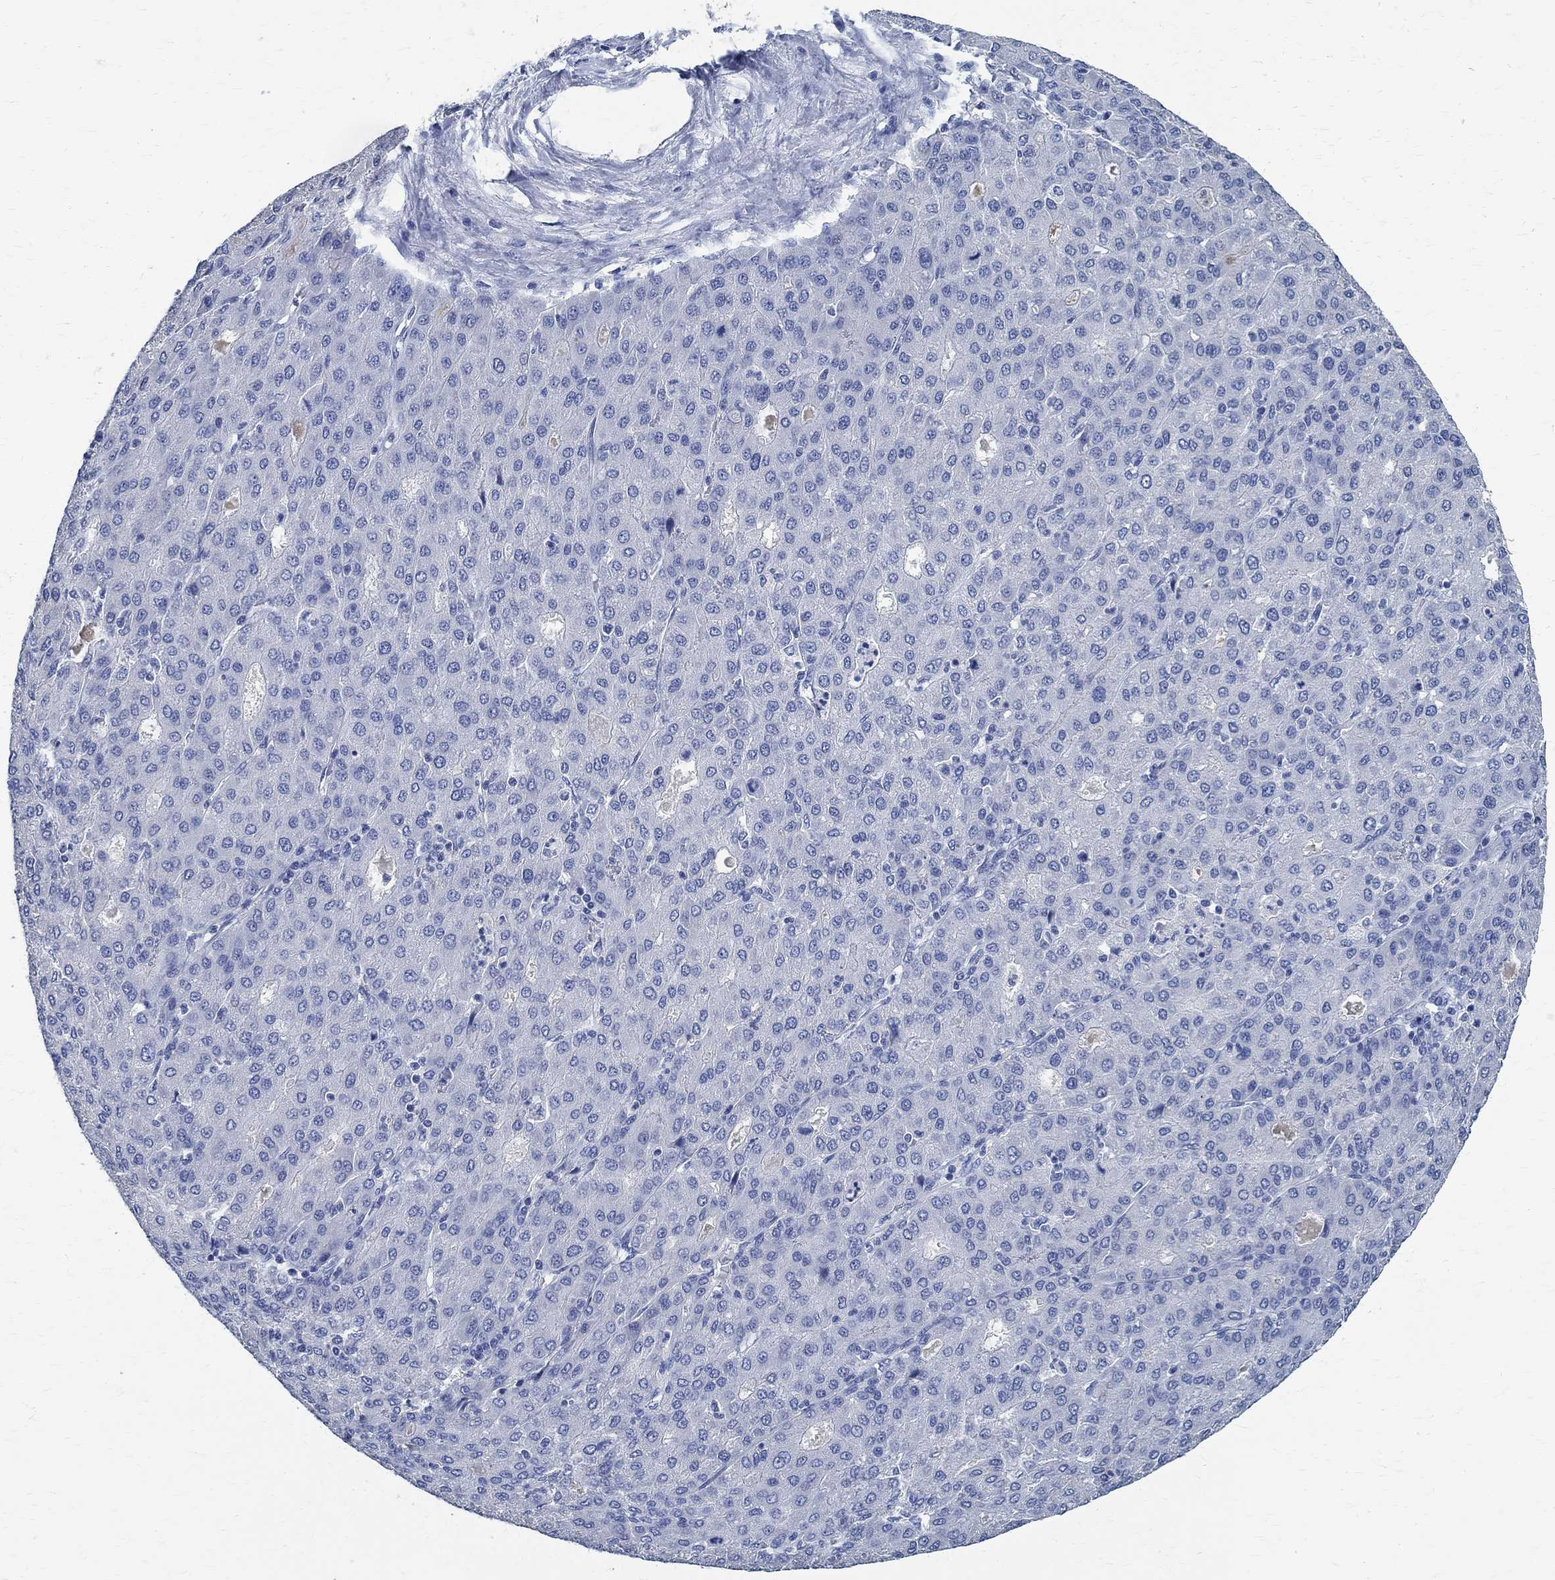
{"staining": {"intensity": "negative", "quantity": "none", "location": "none"}, "tissue": "liver cancer", "cell_type": "Tumor cells", "image_type": "cancer", "snomed": [{"axis": "morphology", "description": "Carcinoma, Hepatocellular, NOS"}, {"axis": "topography", "description": "Liver"}], "caption": "Immunohistochemical staining of human liver hepatocellular carcinoma shows no significant staining in tumor cells.", "gene": "PRX", "patient": {"sex": "male", "age": 65}}